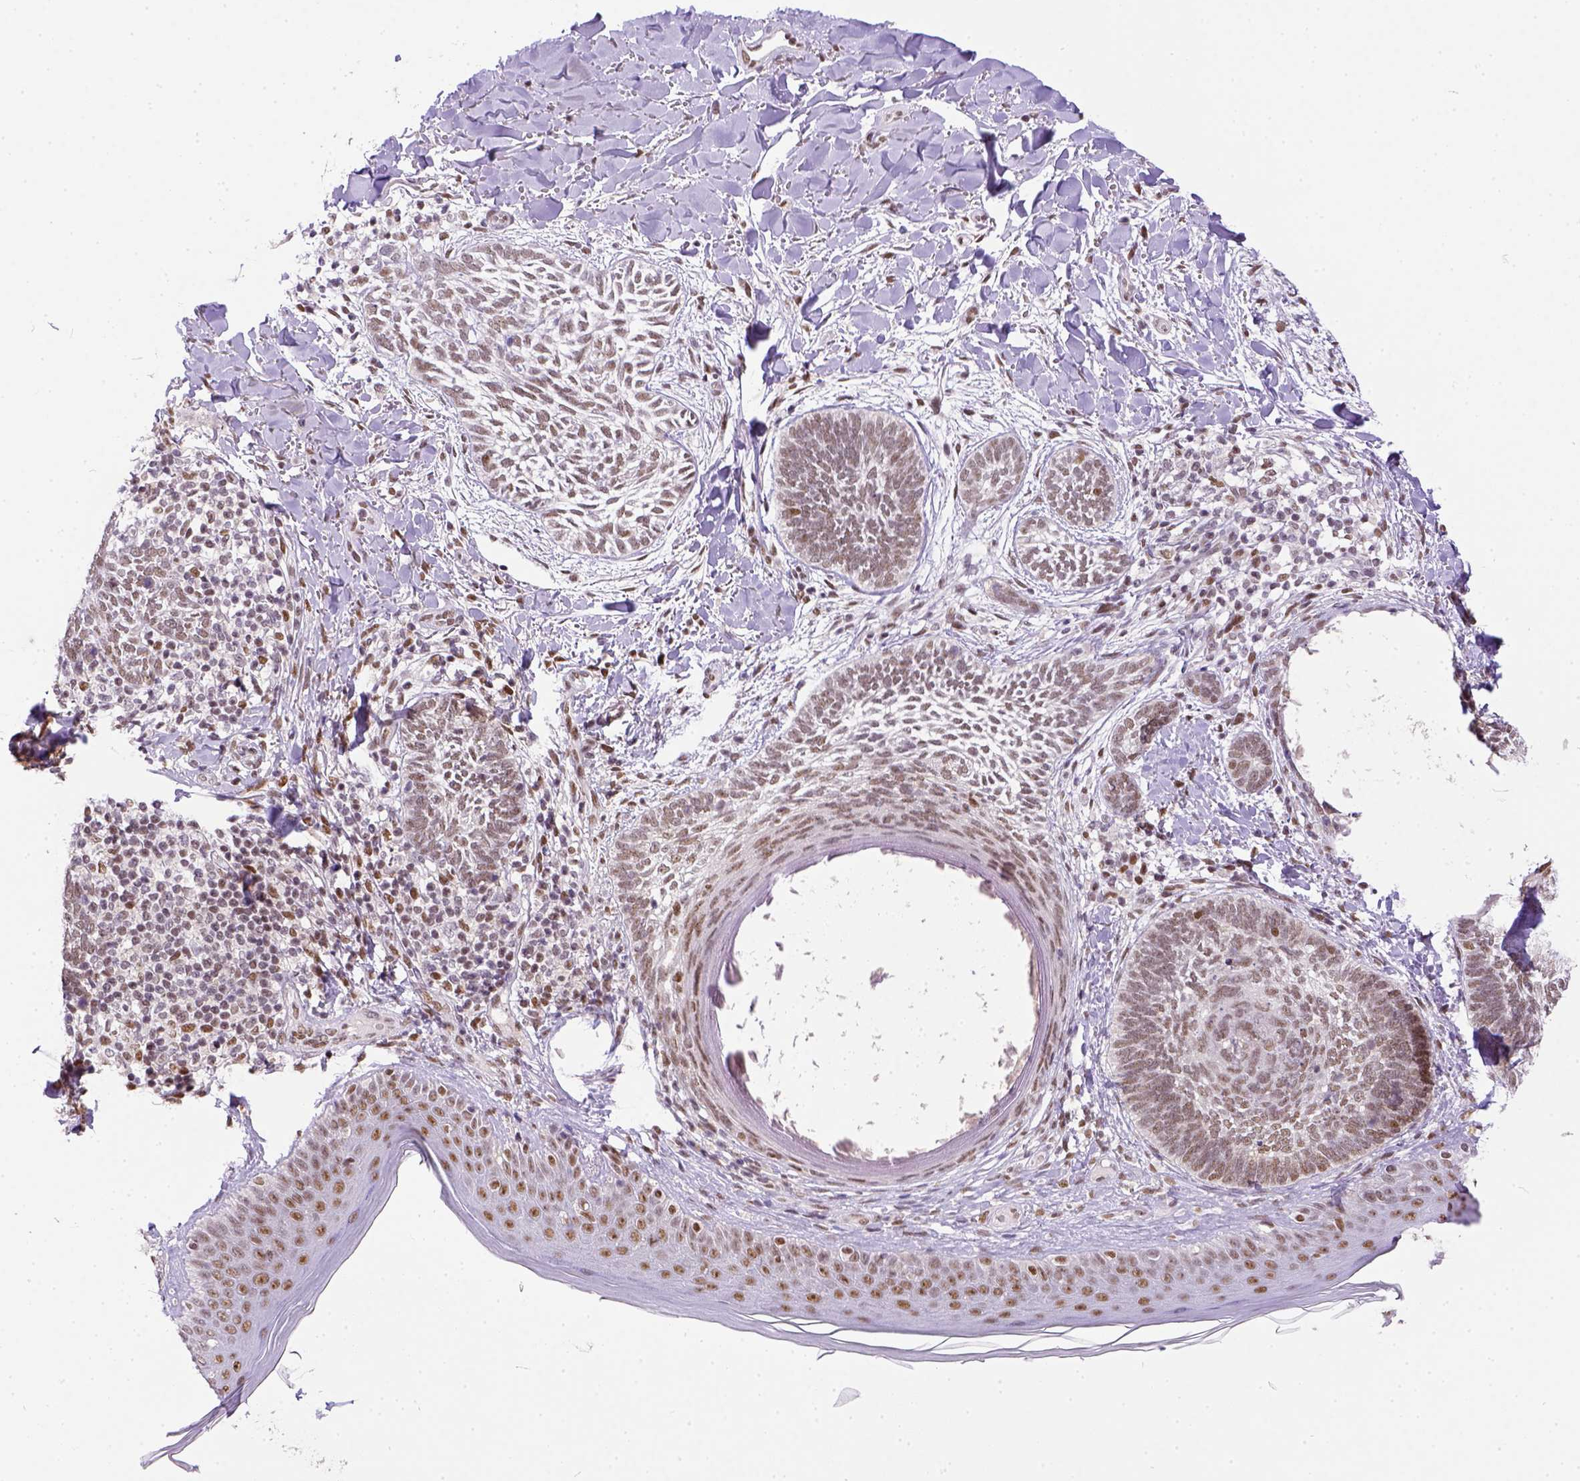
{"staining": {"intensity": "weak", "quantity": ">75%", "location": "nuclear"}, "tissue": "skin cancer", "cell_type": "Tumor cells", "image_type": "cancer", "snomed": [{"axis": "morphology", "description": "Normal tissue, NOS"}, {"axis": "morphology", "description": "Basal cell carcinoma"}, {"axis": "topography", "description": "Skin"}], "caption": "Immunohistochemical staining of human skin cancer (basal cell carcinoma) shows weak nuclear protein positivity in about >75% of tumor cells. Using DAB (3,3'-diaminobenzidine) (brown) and hematoxylin (blue) stains, captured at high magnification using brightfield microscopy.", "gene": "ERCC1", "patient": {"sex": "male", "age": 46}}